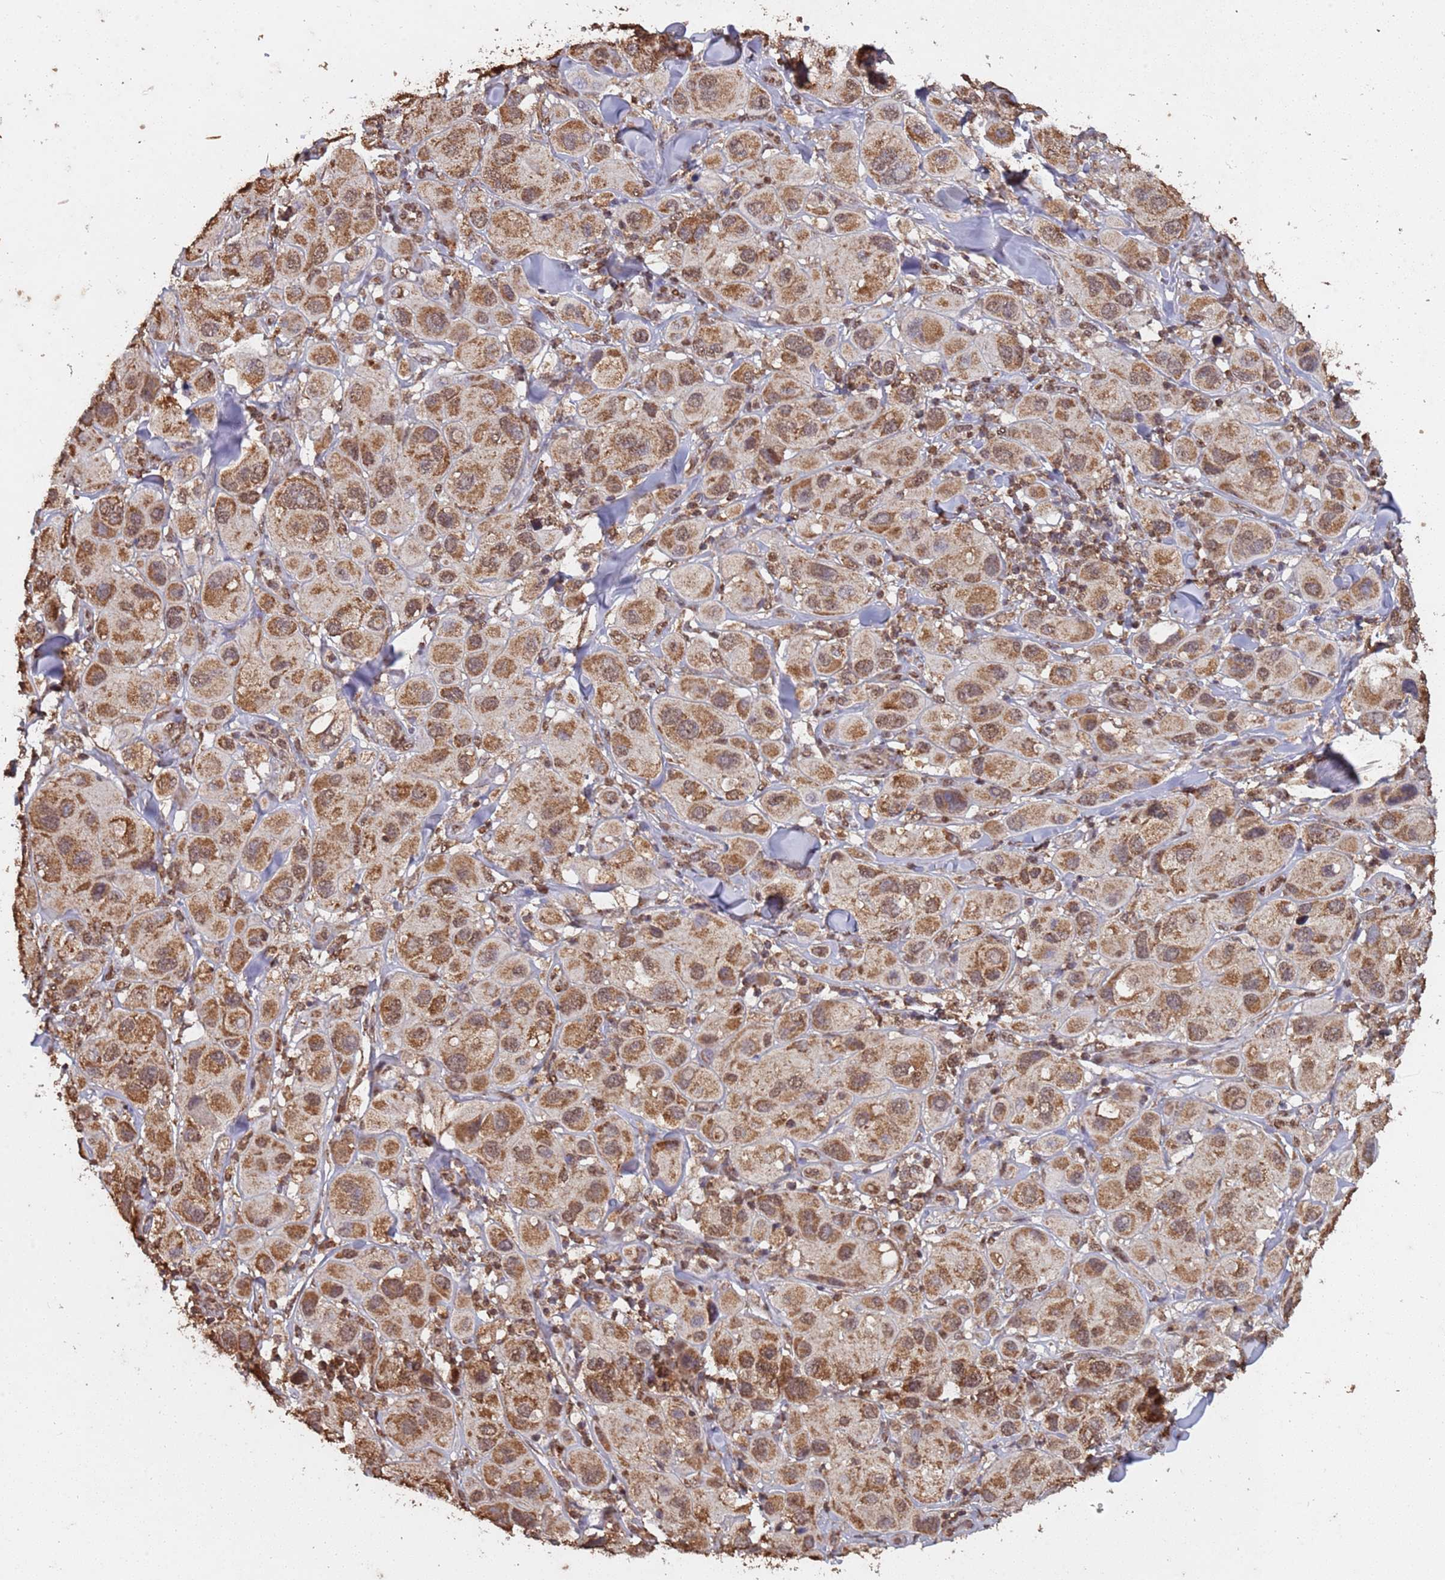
{"staining": {"intensity": "moderate", "quantity": ">75%", "location": "cytoplasmic/membranous,nuclear"}, "tissue": "melanoma", "cell_type": "Tumor cells", "image_type": "cancer", "snomed": [{"axis": "morphology", "description": "Malignant melanoma, Metastatic site"}, {"axis": "topography", "description": "Skin"}], "caption": "Immunohistochemical staining of human melanoma reveals moderate cytoplasmic/membranous and nuclear protein staining in approximately >75% of tumor cells. The staining was performed using DAB (3,3'-diaminobenzidine) to visualize the protein expression in brown, while the nuclei were stained in blue with hematoxylin (Magnification: 20x).", "gene": "HDAC10", "patient": {"sex": "male", "age": 41}}